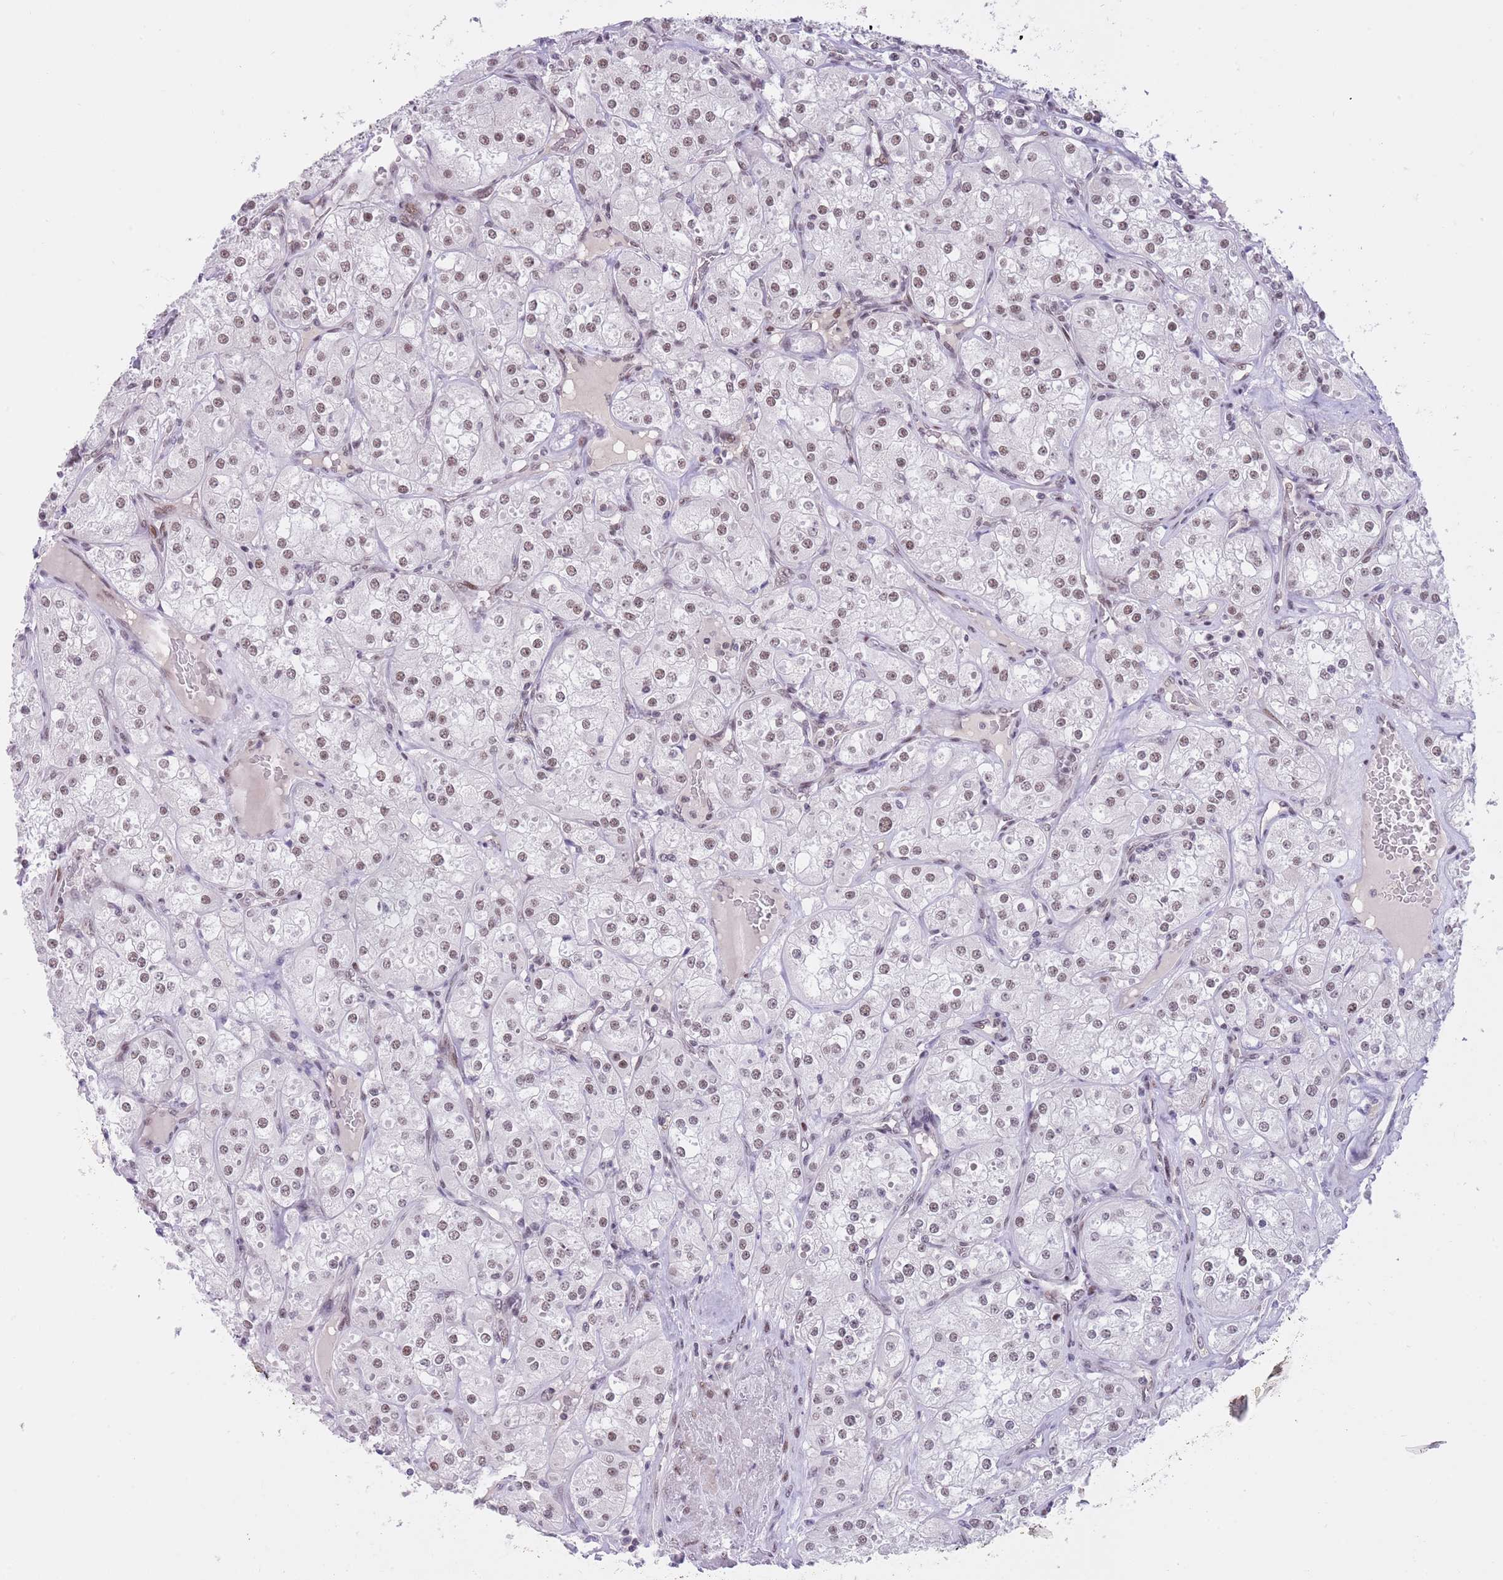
{"staining": {"intensity": "weak", "quantity": ">75%", "location": "nuclear"}, "tissue": "renal cancer", "cell_type": "Tumor cells", "image_type": "cancer", "snomed": [{"axis": "morphology", "description": "Adenocarcinoma, NOS"}, {"axis": "topography", "description": "Kidney"}], "caption": "Renal cancer stained for a protein (brown) shows weak nuclear positive staining in about >75% of tumor cells.", "gene": "RFX1", "patient": {"sex": "male", "age": 77}}